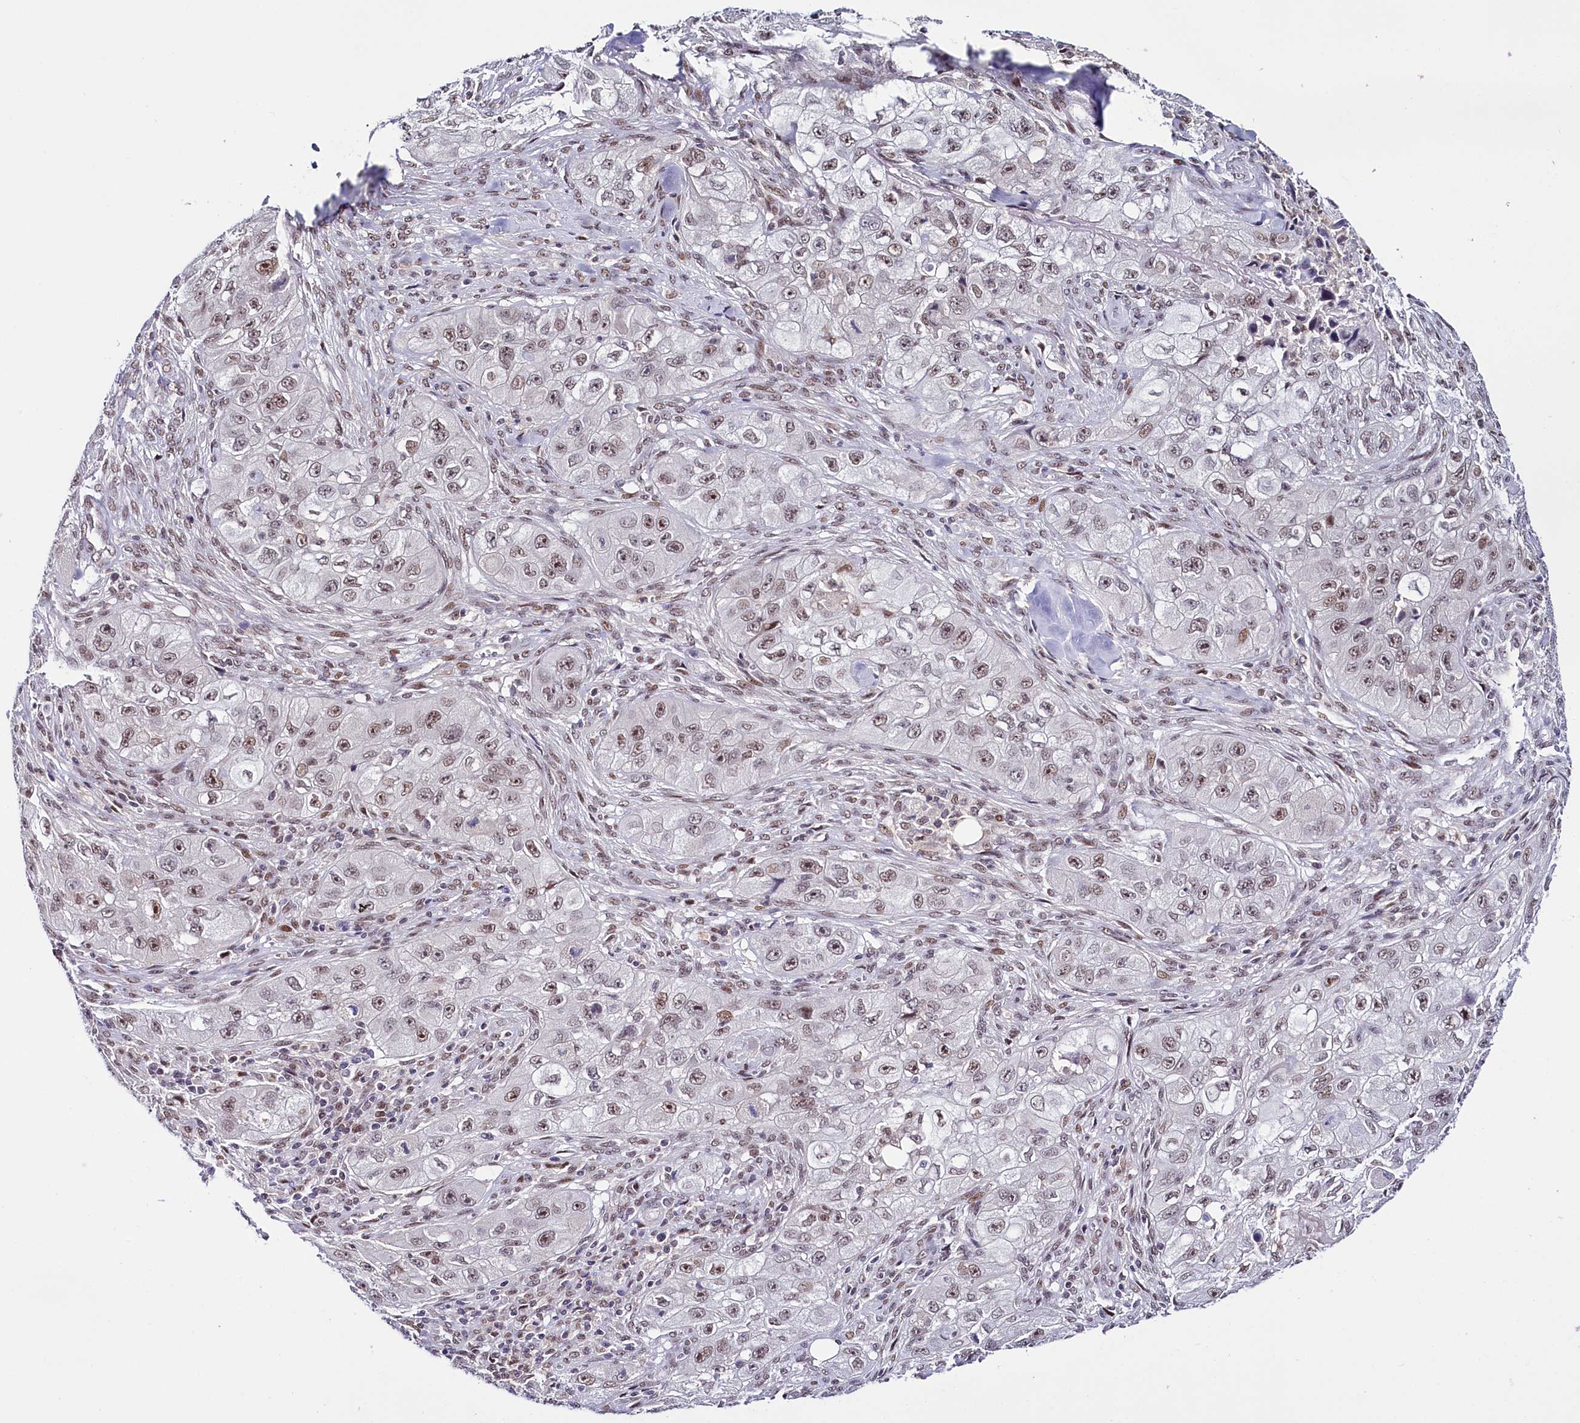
{"staining": {"intensity": "weak", "quantity": "25%-75%", "location": "nuclear"}, "tissue": "skin cancer", "cell_type": "Tumor cells", "image_type": "cancer", "snomed": [{"axis": "morphology", "description": "Squamous cell carcinoma, NOS"}, {"axis": "topography", "description": "Skin"}, {"axis": "topography", "description": "Subcutis"}], "caption": "Tumor cells reveal low levels of weak nuclear expression in about 25%-75% of cells in human skin squamous cell carcinoma.", "gene": "SCAF11", "patient": {"sex": "male", "age": 73}}